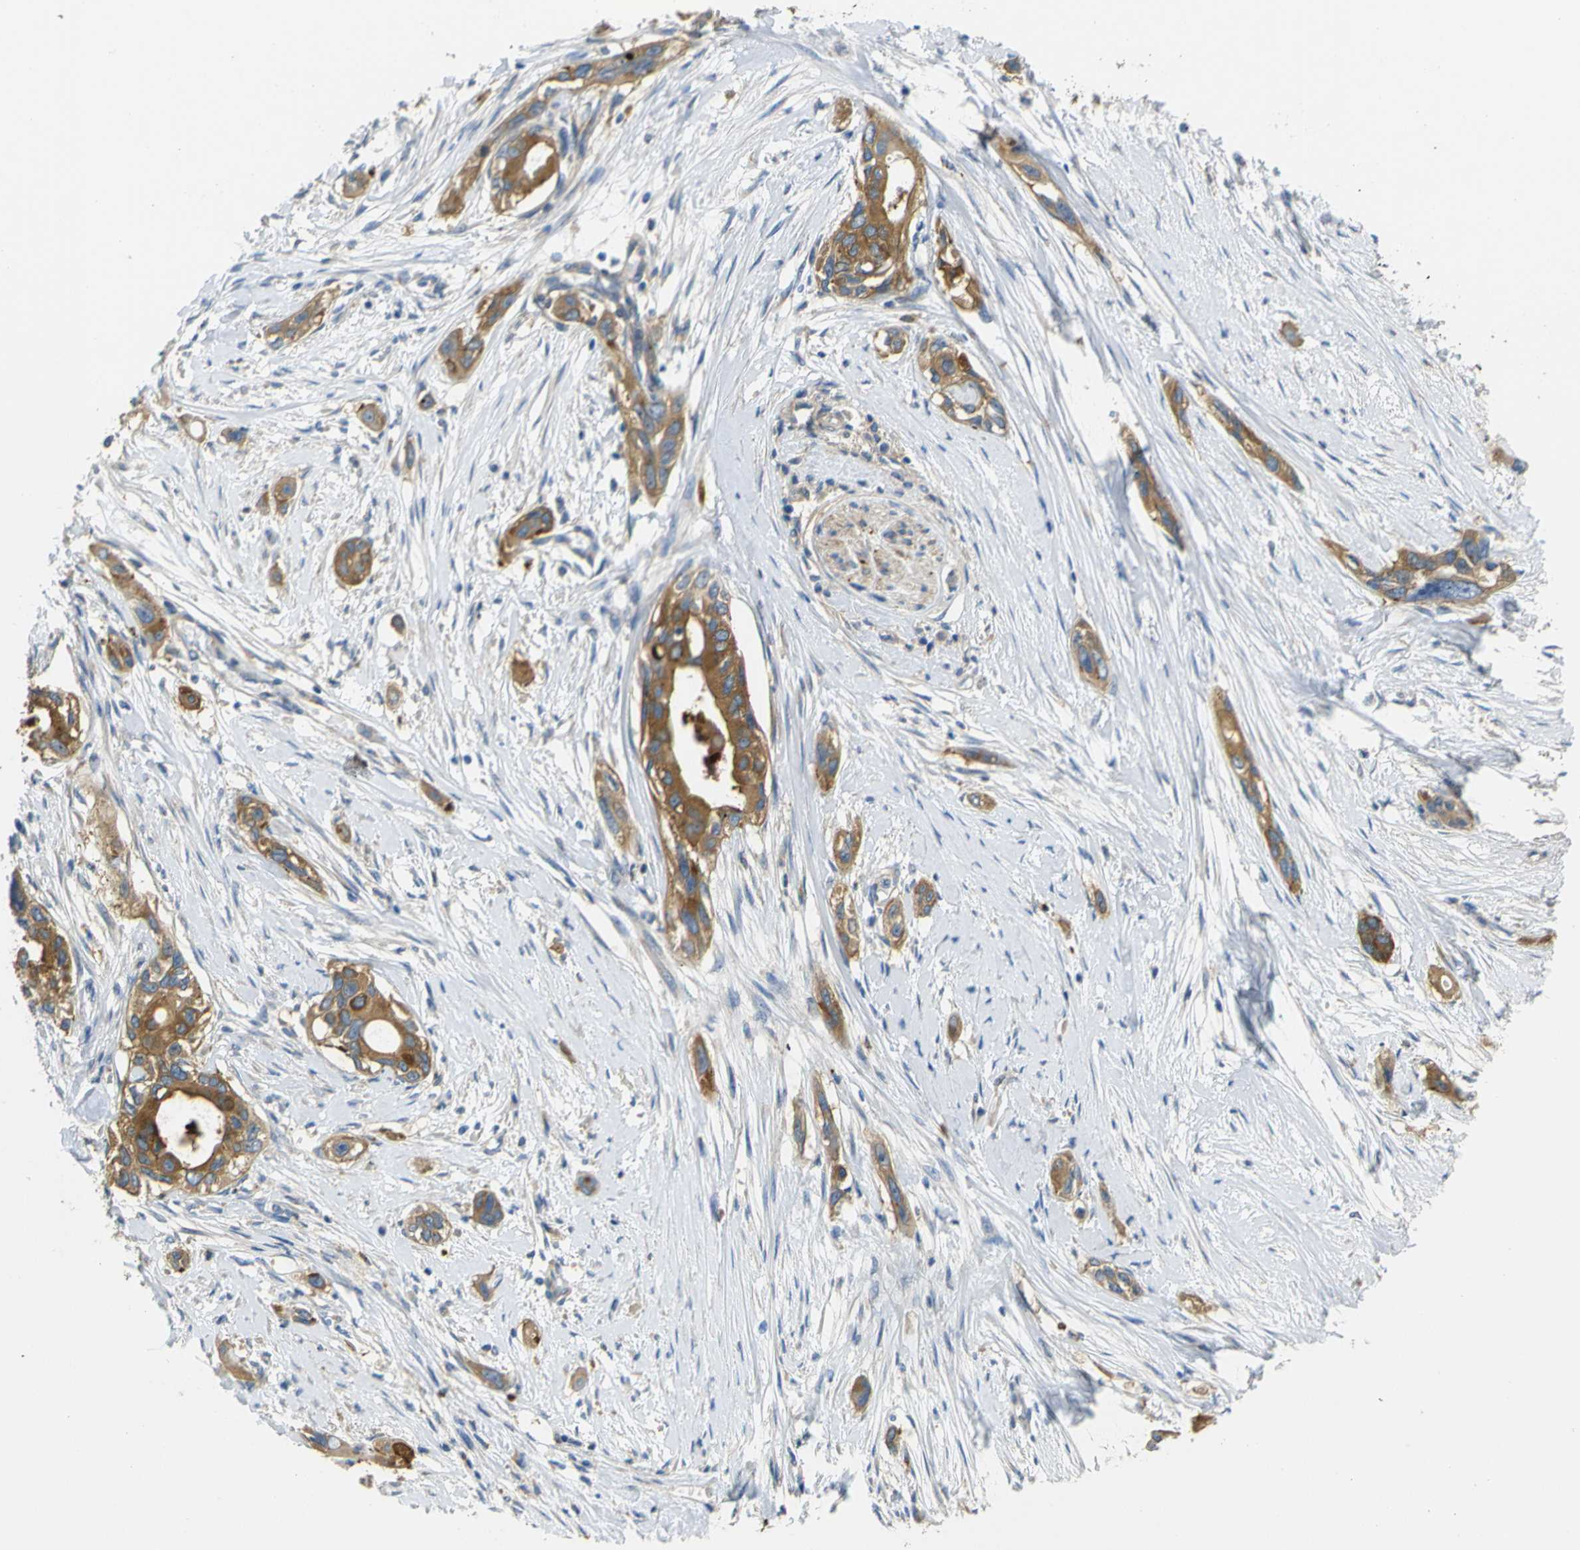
{"staining": {"intensity": "moderate", "quantity": ">75%", "location": "cytoplasmic/membranous"}, "tissue": "pancreatic cancer", "cell_type": "Tumor cells", "image_type": "cancer", "snomed": [{"axis": "morphology", "description": "Adenocarcinoma, NOS"}, {"axis": "topography", "description": "Pancreas"}], "caption": "A micrograph showing moderate cytoplasmic/membranous staining in approximately >75% of tumor cells in pancreatic adenocarcinoma, as visualized by brown immunohistochemical staining.", "gene": "SYPL1", "patient": {"sex": "female", "age": 60}}